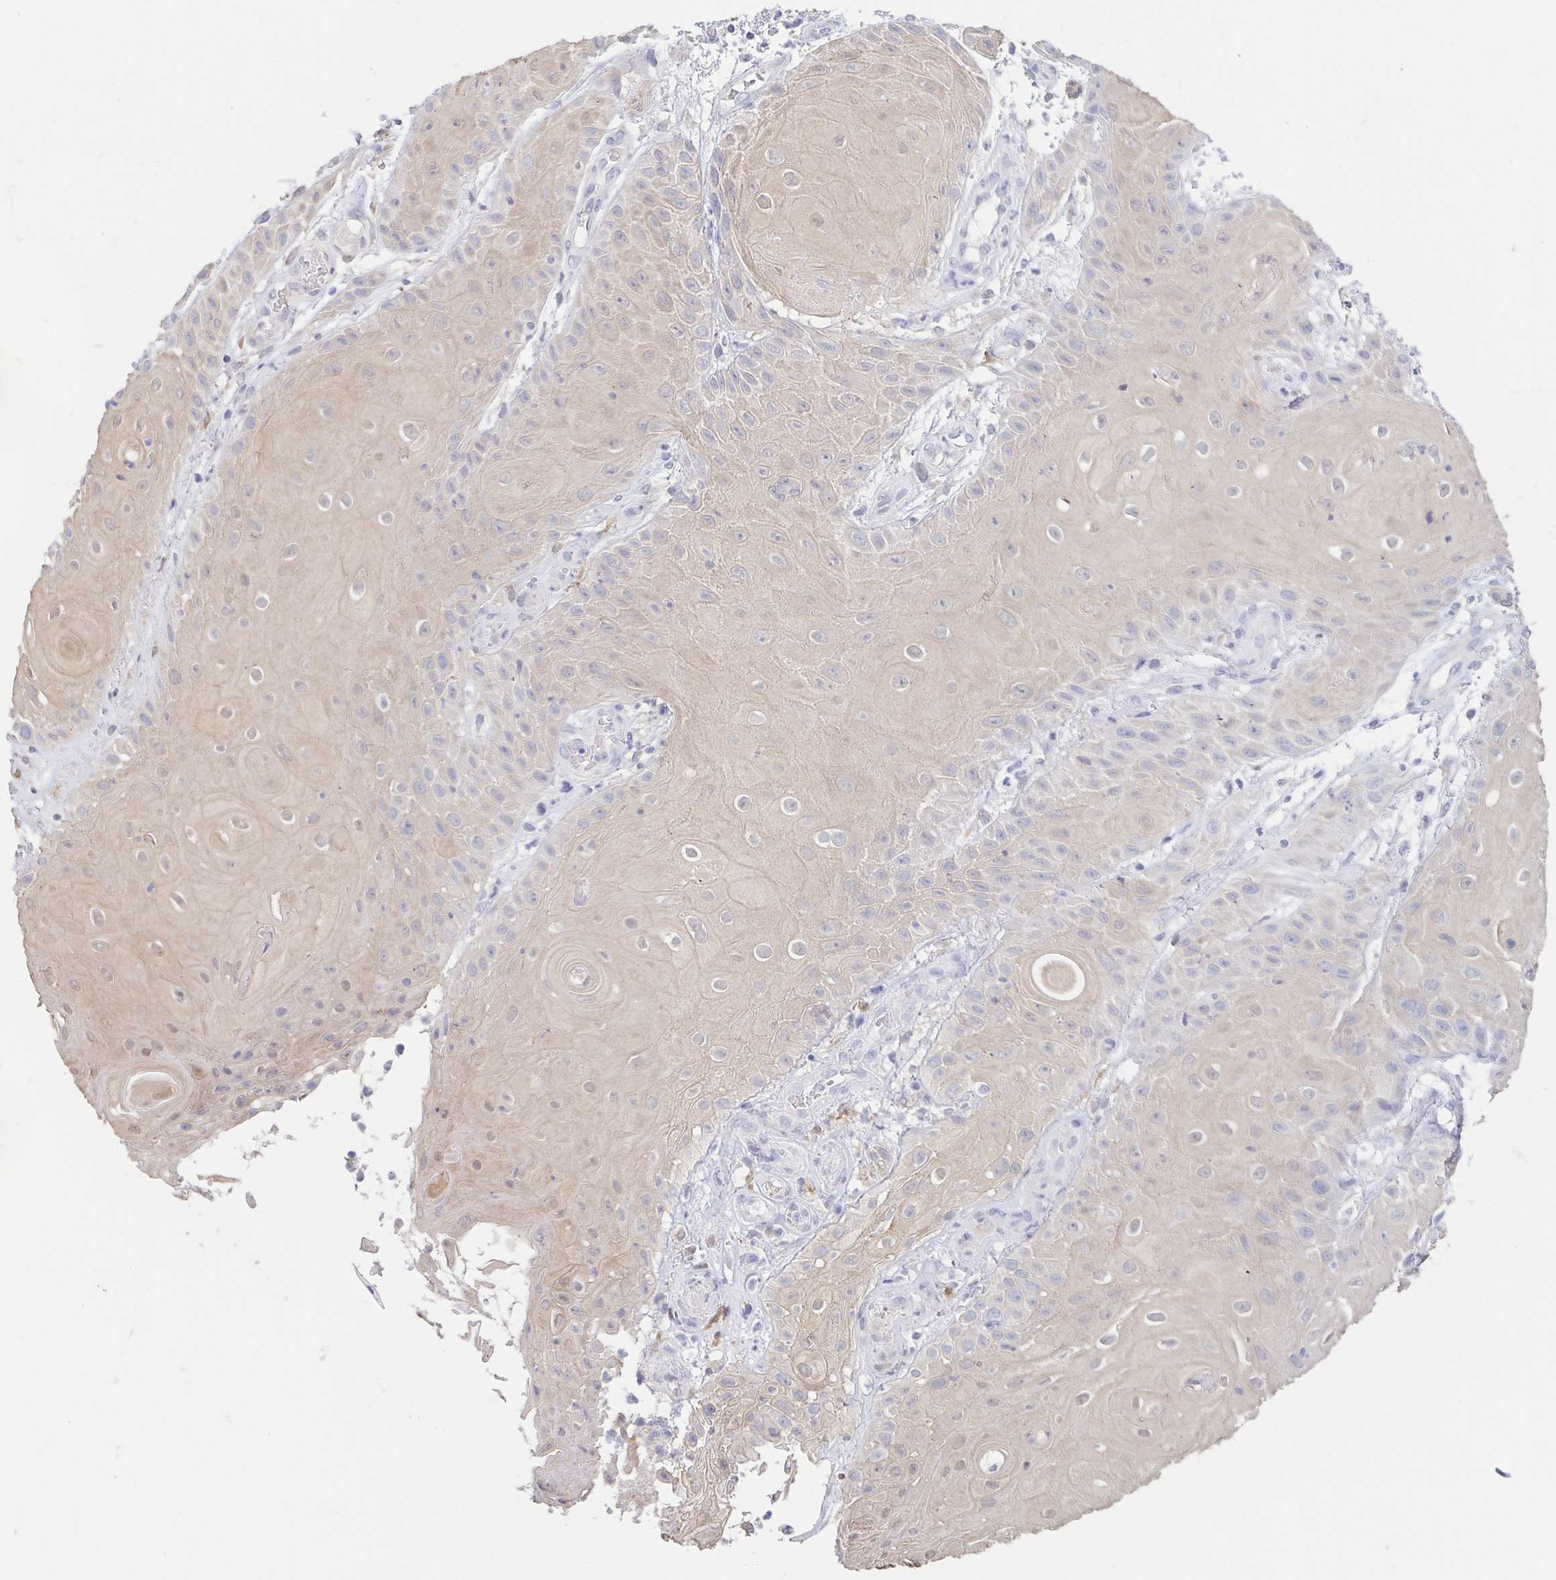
{"staining": {"intensity": "weak", "quantity": "25%-75%", "location": "cytoplasmic/membranous"}, "tissue": "skin cancer", "cell_type": "Tumor cells", "image_type": "cancer", "snomed": [{"axis": "morphology", "description": "Squamous cell carcinoma, NOS"}, {"axis": "topography", "description": "Skin"}], "caption": "An immunohistochemistry histopathology image of tumor tissue is shown. Protein staining in brown labels weak cytoplasmic/membranous positivity in skin squamous cell carcinoma within tumor cells.", "gene": "FABP3", "patient": {"sex": "male", "age": 62}}